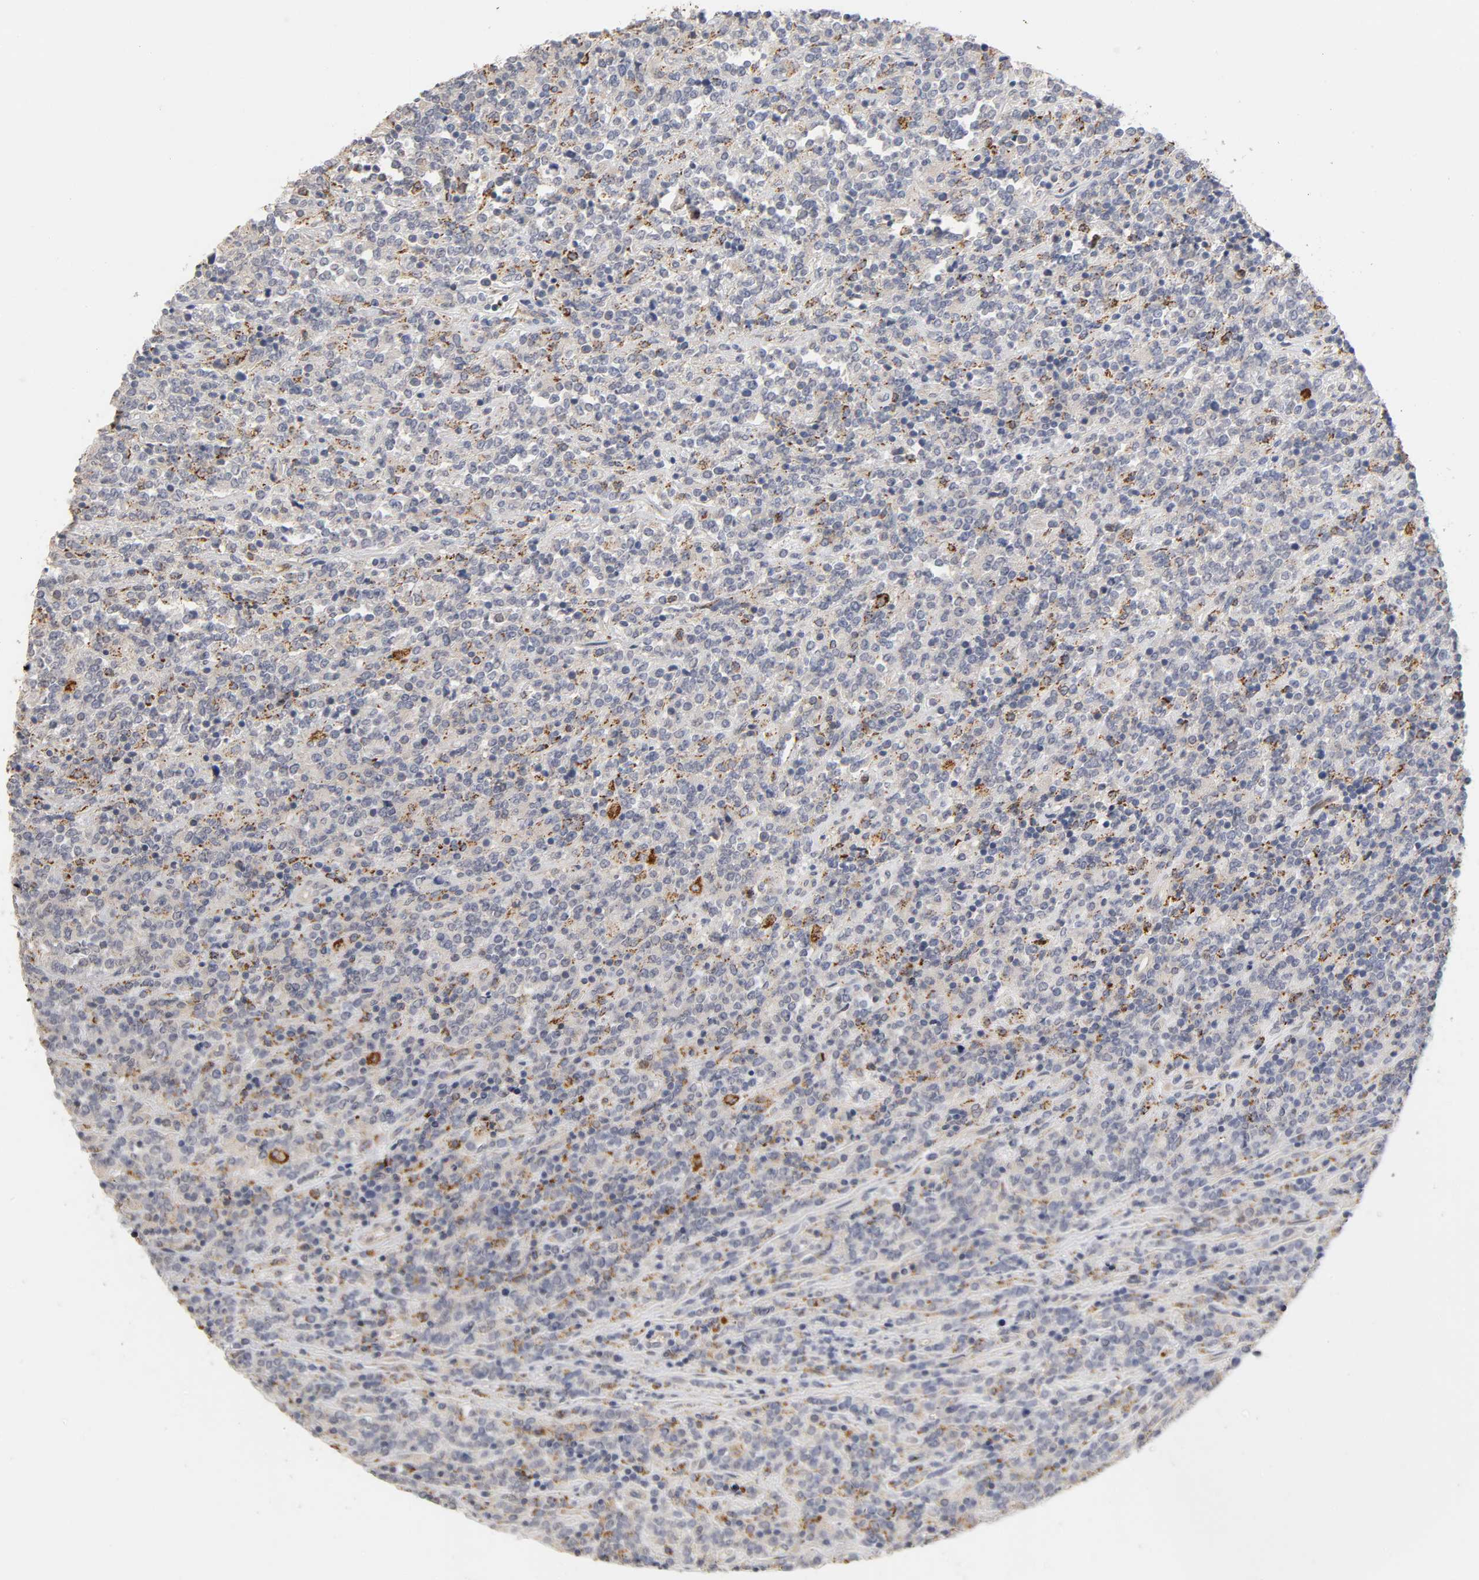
{"staining": {"intensity": "moderate", "quantity": "<25%", "location": "cytoplasmic/membranous"}, "tissue": "lymphoma", "cell_type": "Tumor cells", "image_type": "cancer", "snomed": [{"axis": "morphology", "description": "Malignant lymphoma, non-Hodgkin's type, High grade"}, {"axis": "topography", "description": "Soft tissue"}], "caption": "Brown immunohistochemical staining in high-grade malignant lymphoma, non-Hodgkin's type displays moderate cytoplasmic/membranous expression in approximately <25% of tumor cells. (brown staining indicates protein expression, while blue staining denotes nuclei).", "gene": "ISG15", "patient": {"sex": "male", "age": 18}}